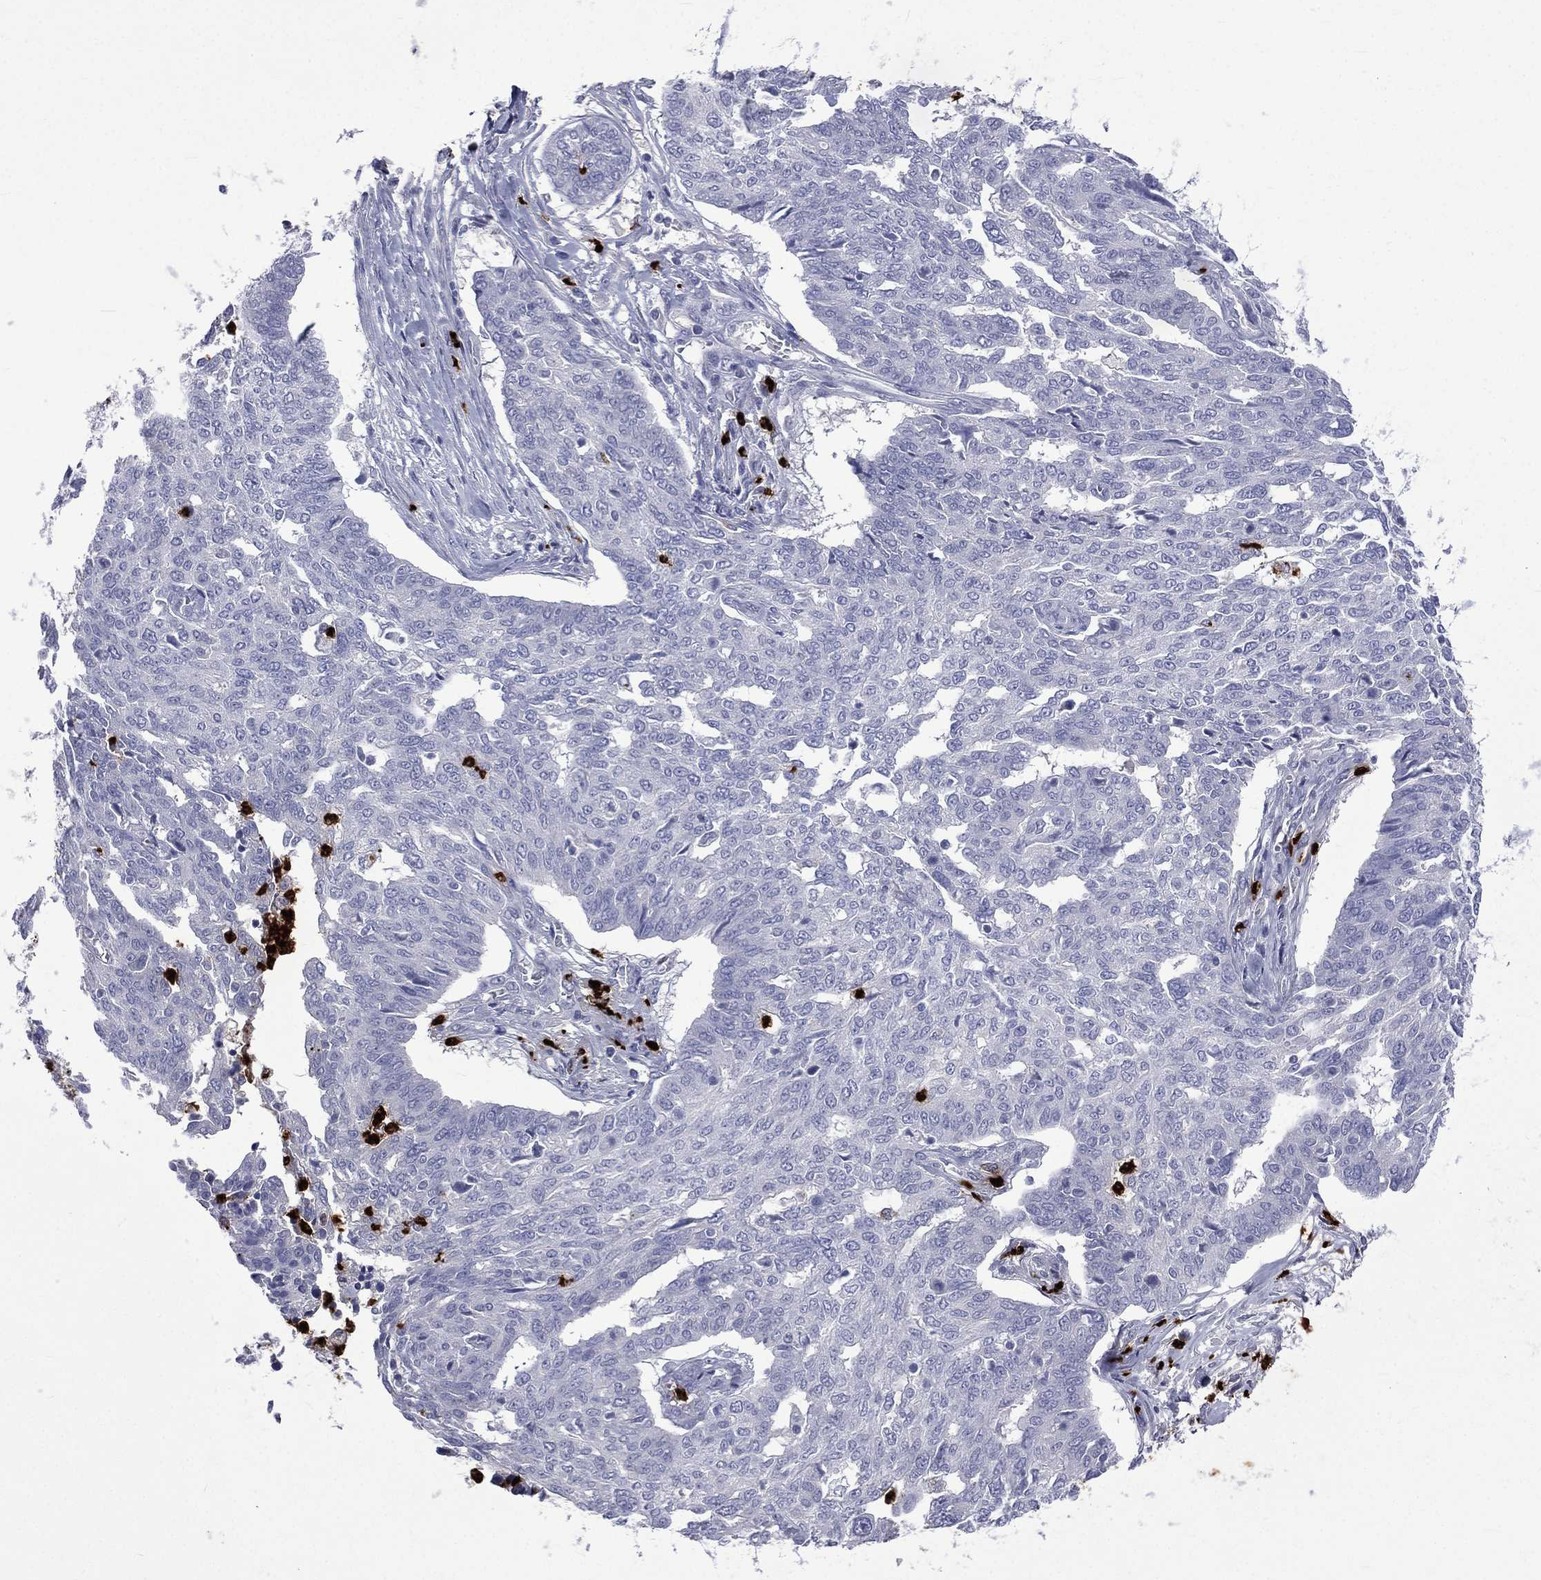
{"staining": {"intensity": "negative", "quantity": "none", "location": "none"}, "tissue": "ovarian cancer", "cell_type": "Tumor cells", "image_type": "cancer", "snomed": [{"axis": "morphology", "description": "Cystadenocarcinoma, serous, NOS"}, {"axis": "topography", "description": "Ovary"}], "caption": "A photomicrograph of serous cystadenocarcinoma (ovarian) stained for a protein displays no brown staining in tumor cells. The staining was performed using DAB to visualize the protein expression in brown, while the nuclei were stained in blue with hematoxylin (Magnification: 20x).", "gene": "ELANE", "patient": {"sex": "female", "age": 67}}